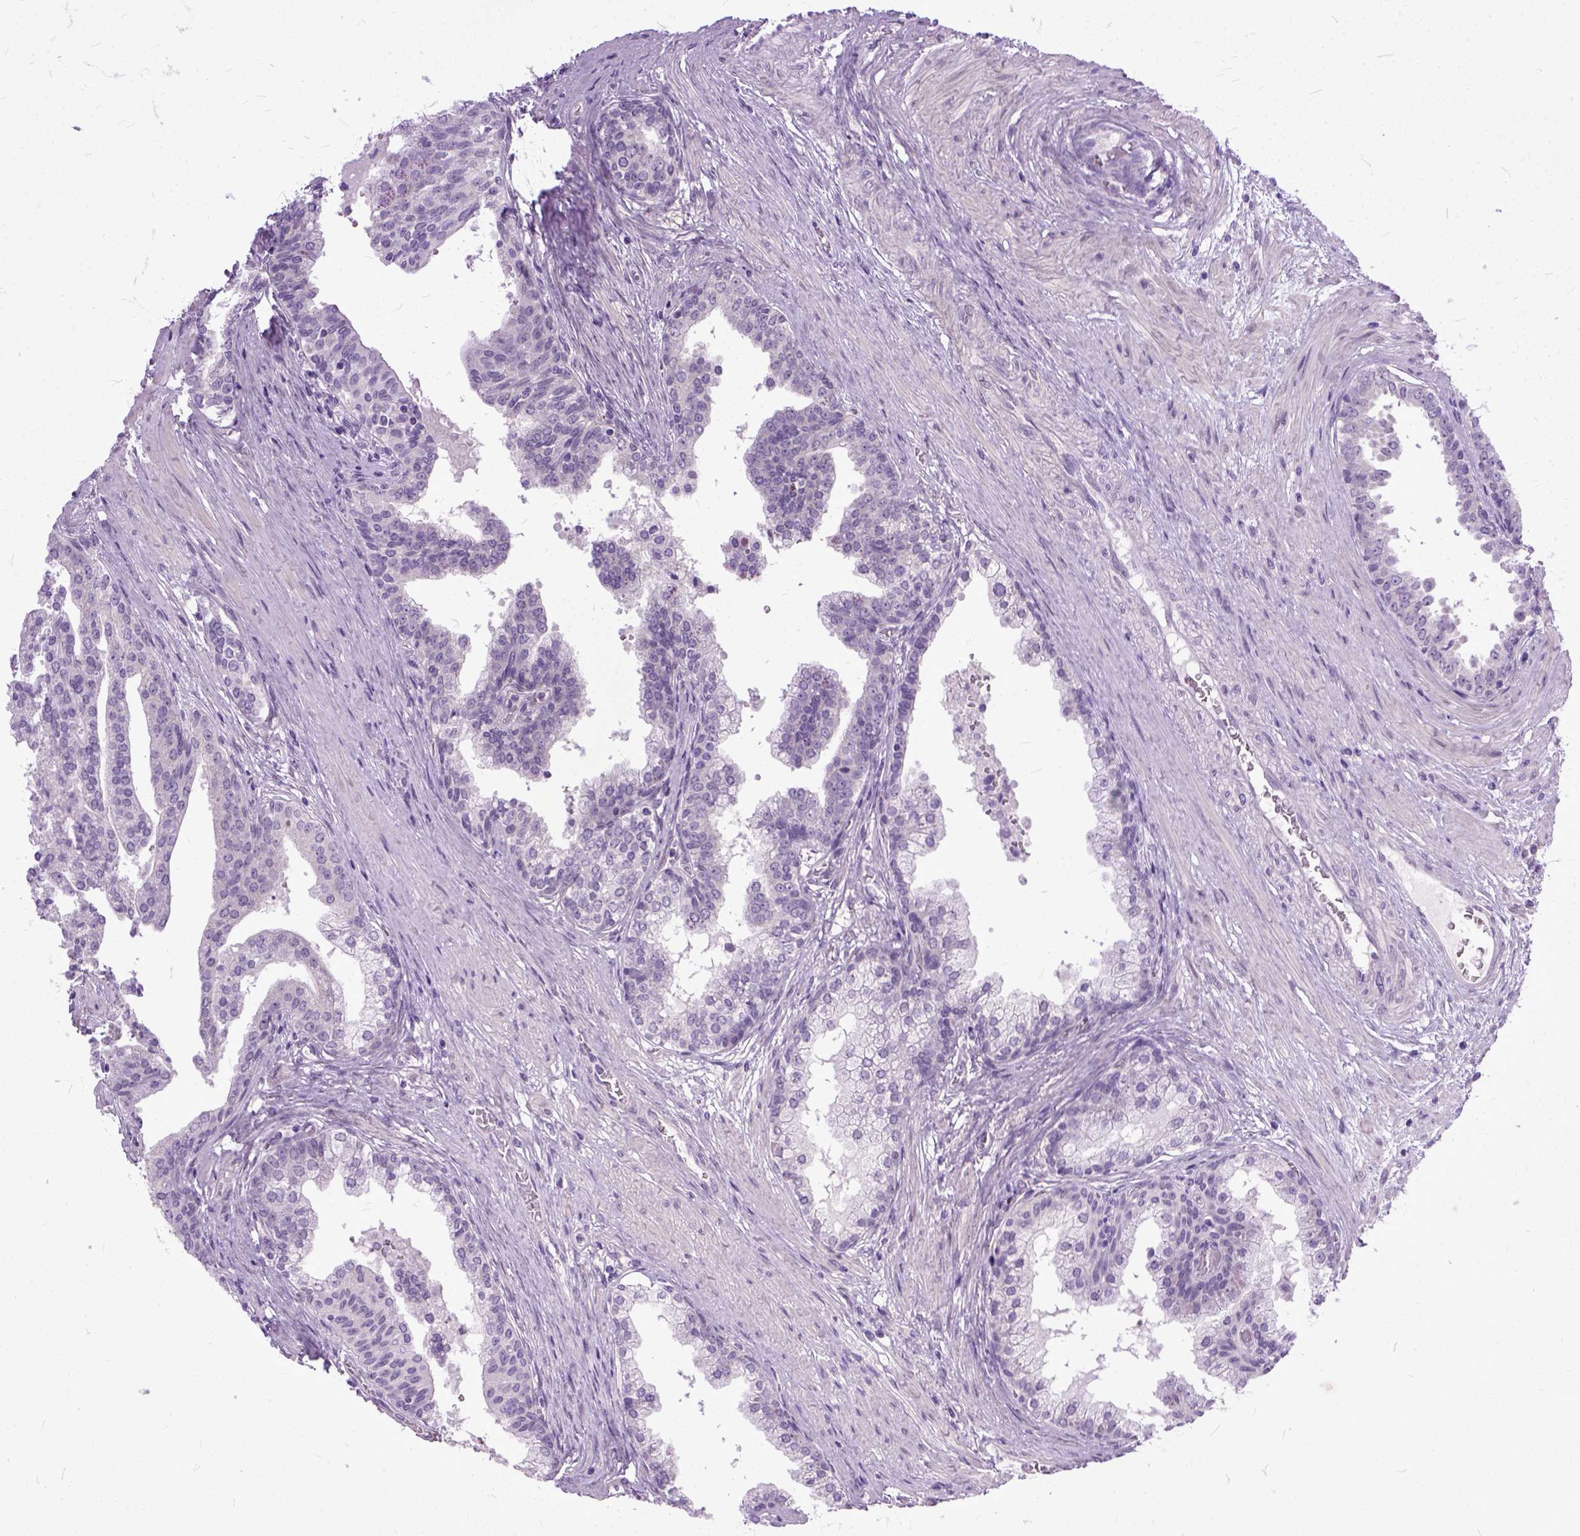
{"staining": {"intensity": "negative", "quantity": "none", "location": "none"}, "tissue": "prostate cancer", "cell_type": "Tumor cells", "image_type": "cancer", "snomed": [{"axis": "morphology", "description": "Adenocarcinoma, NOS"}, {"axis": "topography", "description": "Prostate and seminal vesicle, NOS"}, {"axis": "topography", "description": "Prostate"}], "caption": "IHC image of human prostate adenocarcinoma stained for a protein (brown), which displays no positivity in tumor cells.", "gene": "TCEAL7", "patient": {"sex": "male", "age": 44}}